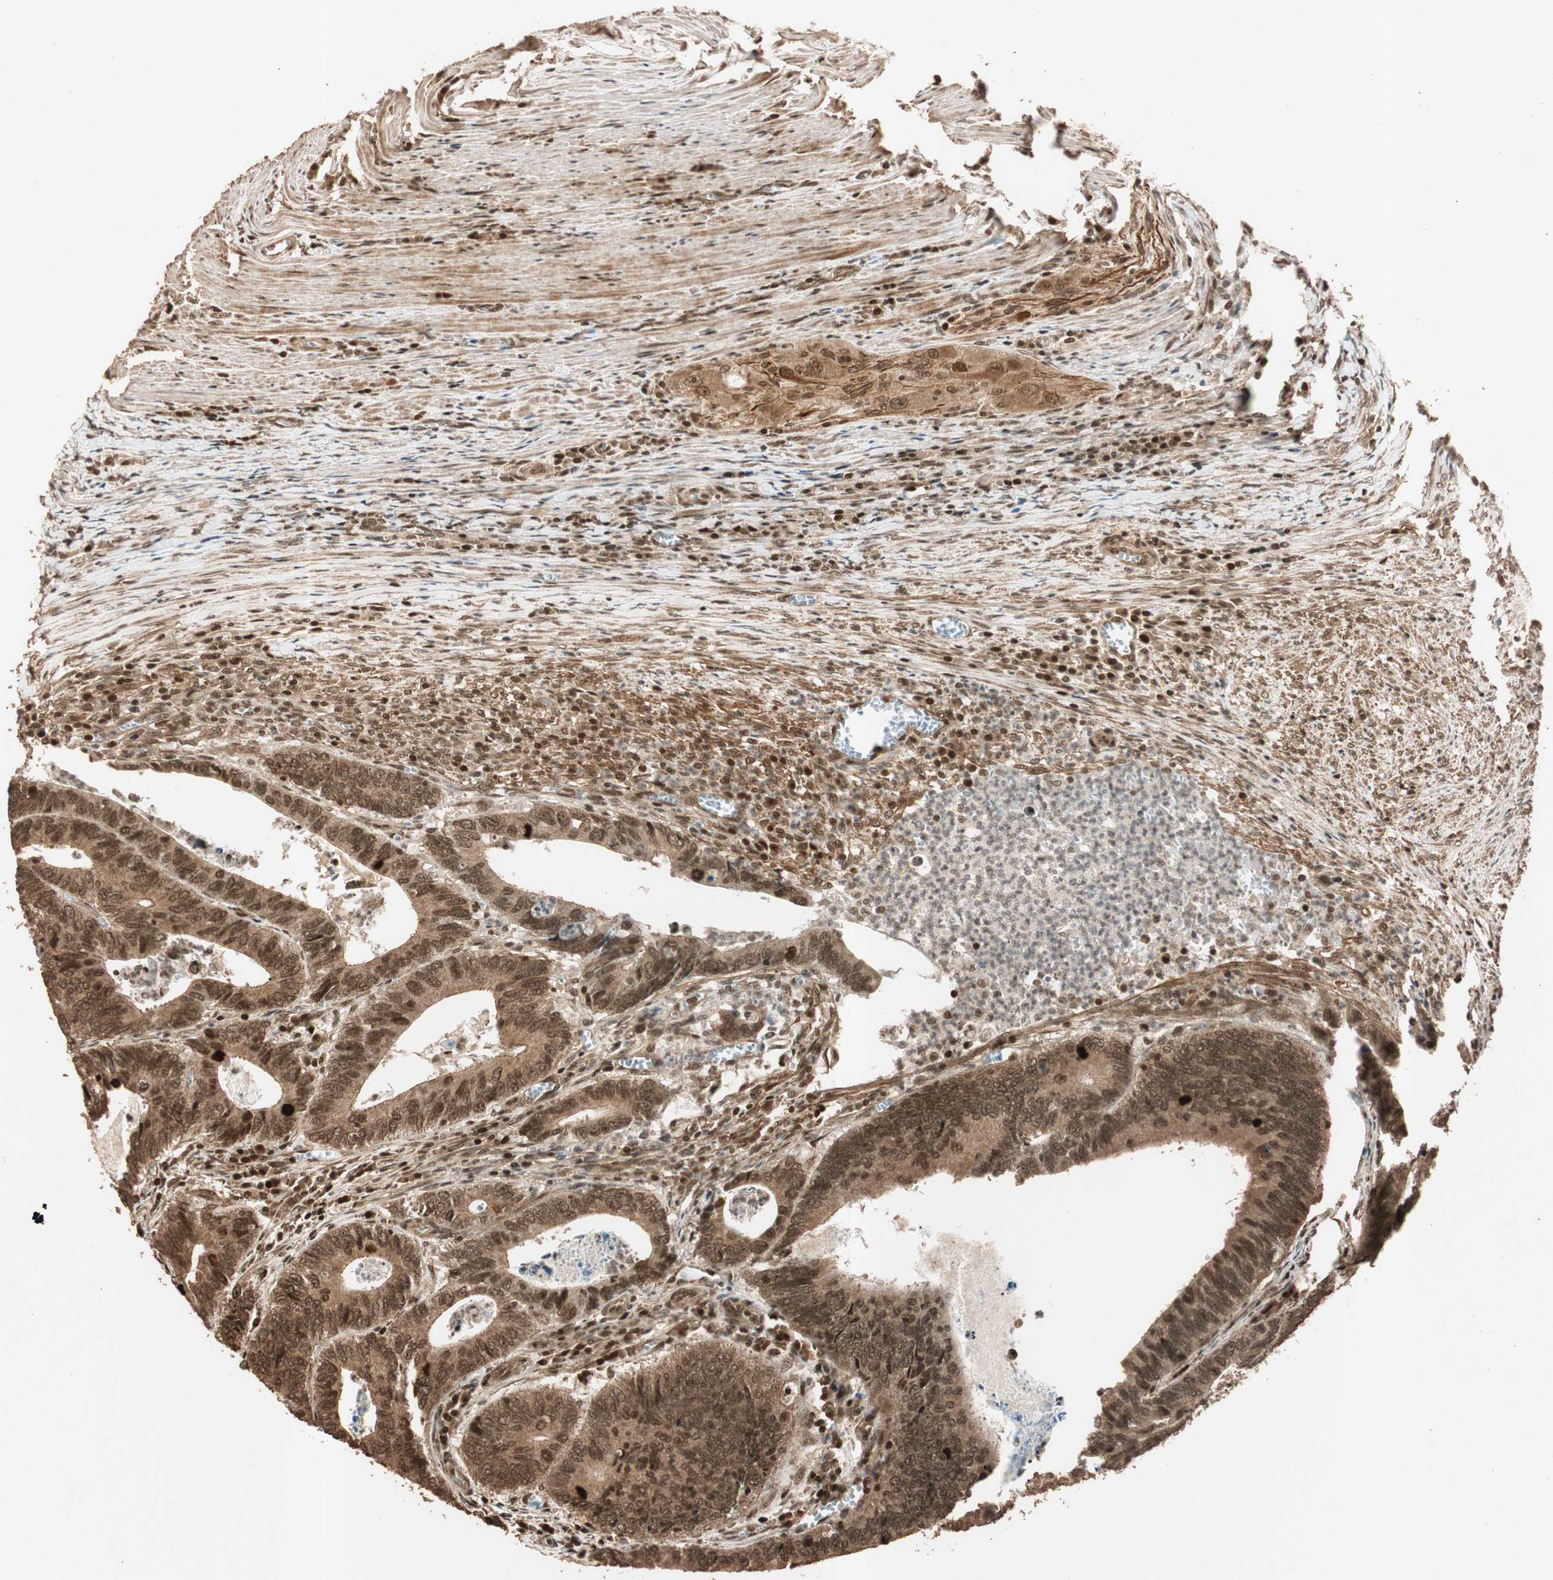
{"staining": {"intensity": "strong", "quantity": ">75%", "location": "cytoplasmic/membranous,nuclear"}, "tissue": "colorectal cancer", "cell_type": "Tumor cells", "image_type": "cancer", "snomed": [{"axis": "morphology", "description": "Adenocarcinoma, NOS"}, {"axis": "topography", "description": "Colon"}], "caption": "Colorectal cancer stained for a protein exhibits strong cytoplasmic/membranous and nuclear positivity in tumor cells.", "gene": "ALKBH5", "patient": {"sex": "male", "age": 72}}